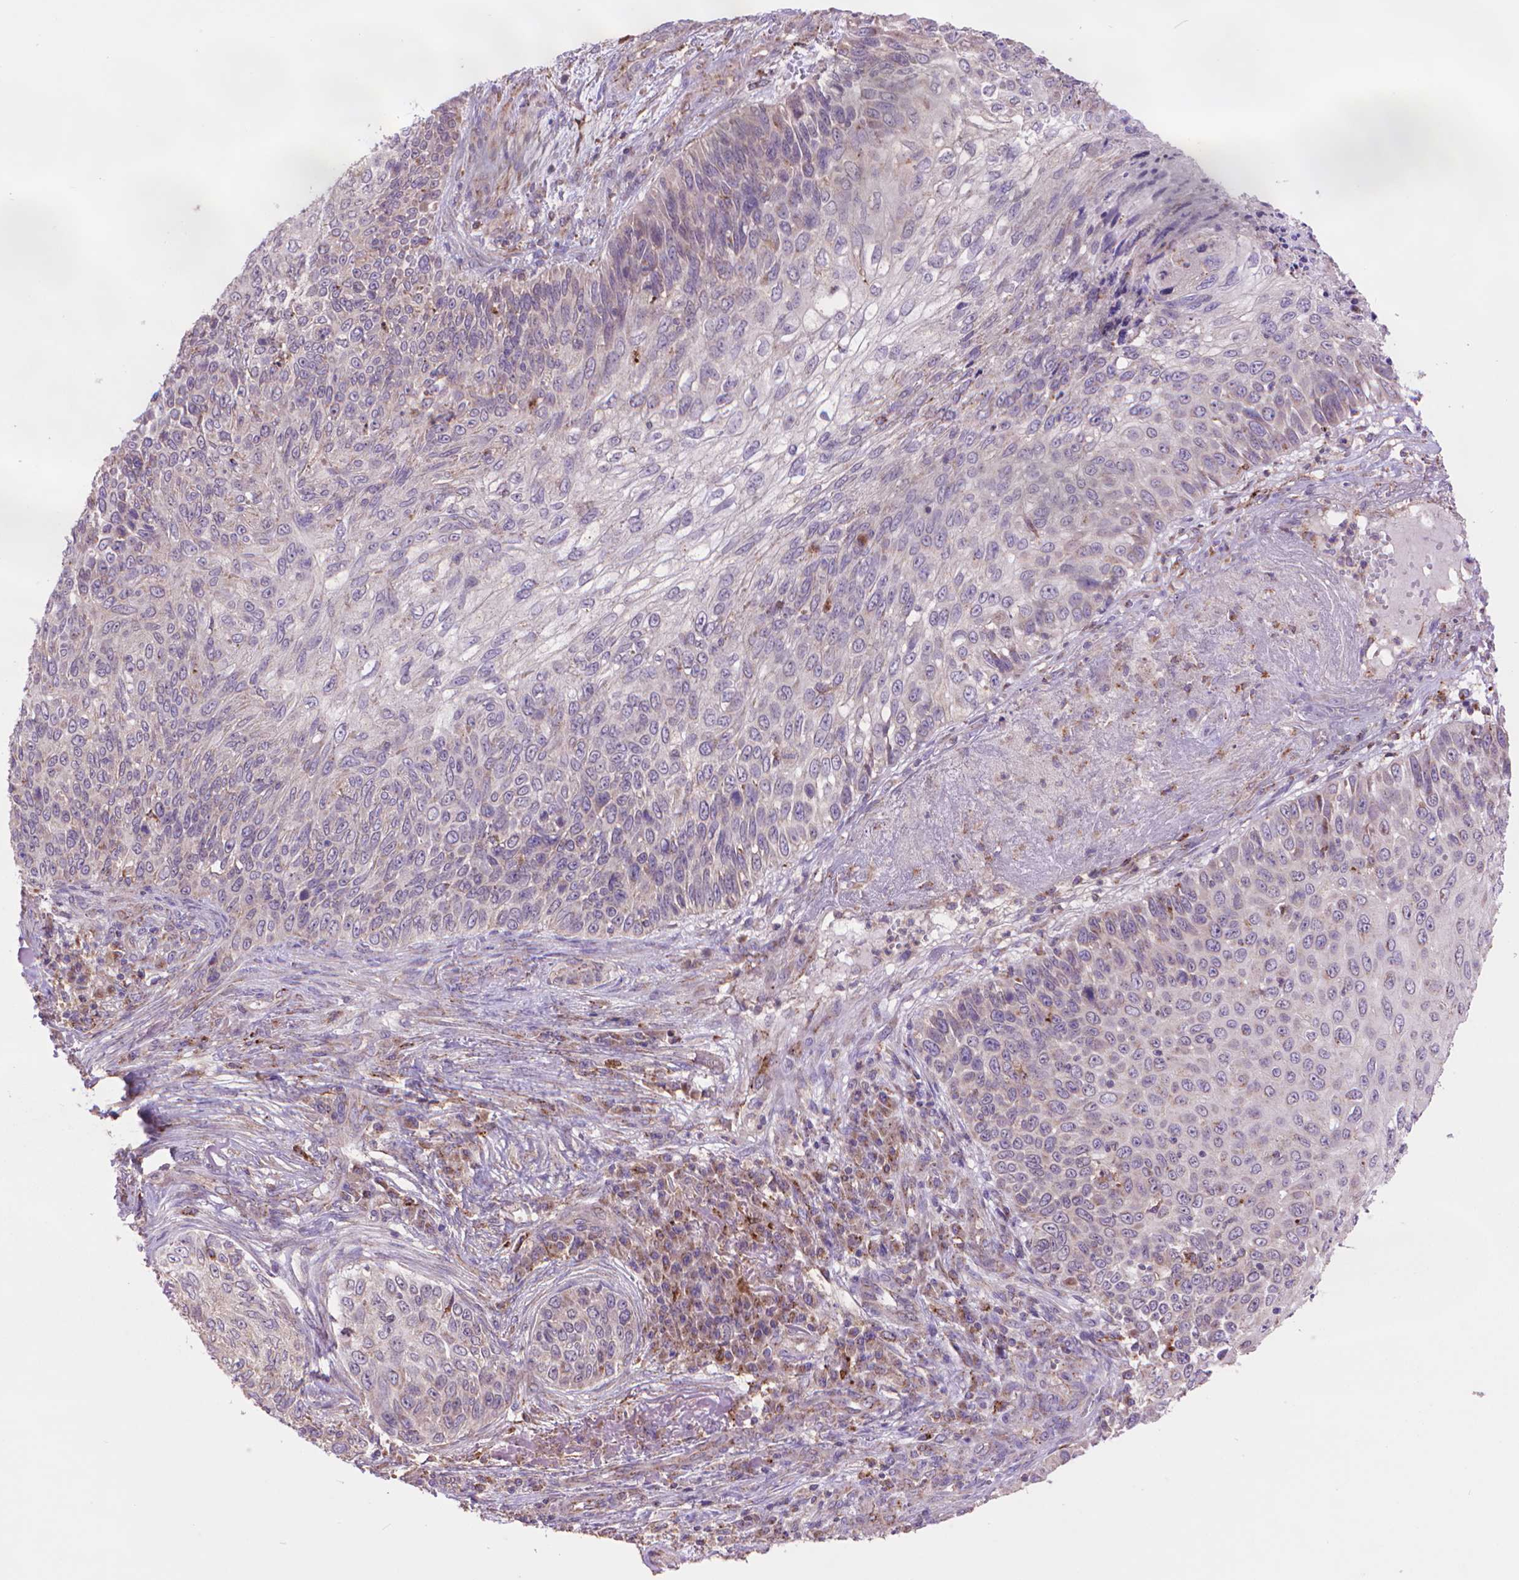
{"staining": {"intensity": "weak", "quantity": "<25%", "location": "cytoplasmic/membranous"}, "tissue": "skin cancer", "cell_type": "Tumor cells", "image_type": "cancer", "snomed": [{"axis": "morphology", "description": "Squamous cell carcinoma, NOS"}, {"axis": "topography", "description": "Skin"}], "caption": "Protein analysis of skin cancer (squamous cell carcinoma) exhibits no significant expression in tumor cells.", "gene": "GLB1", "patient": {"sex": "male", "age": 92}}